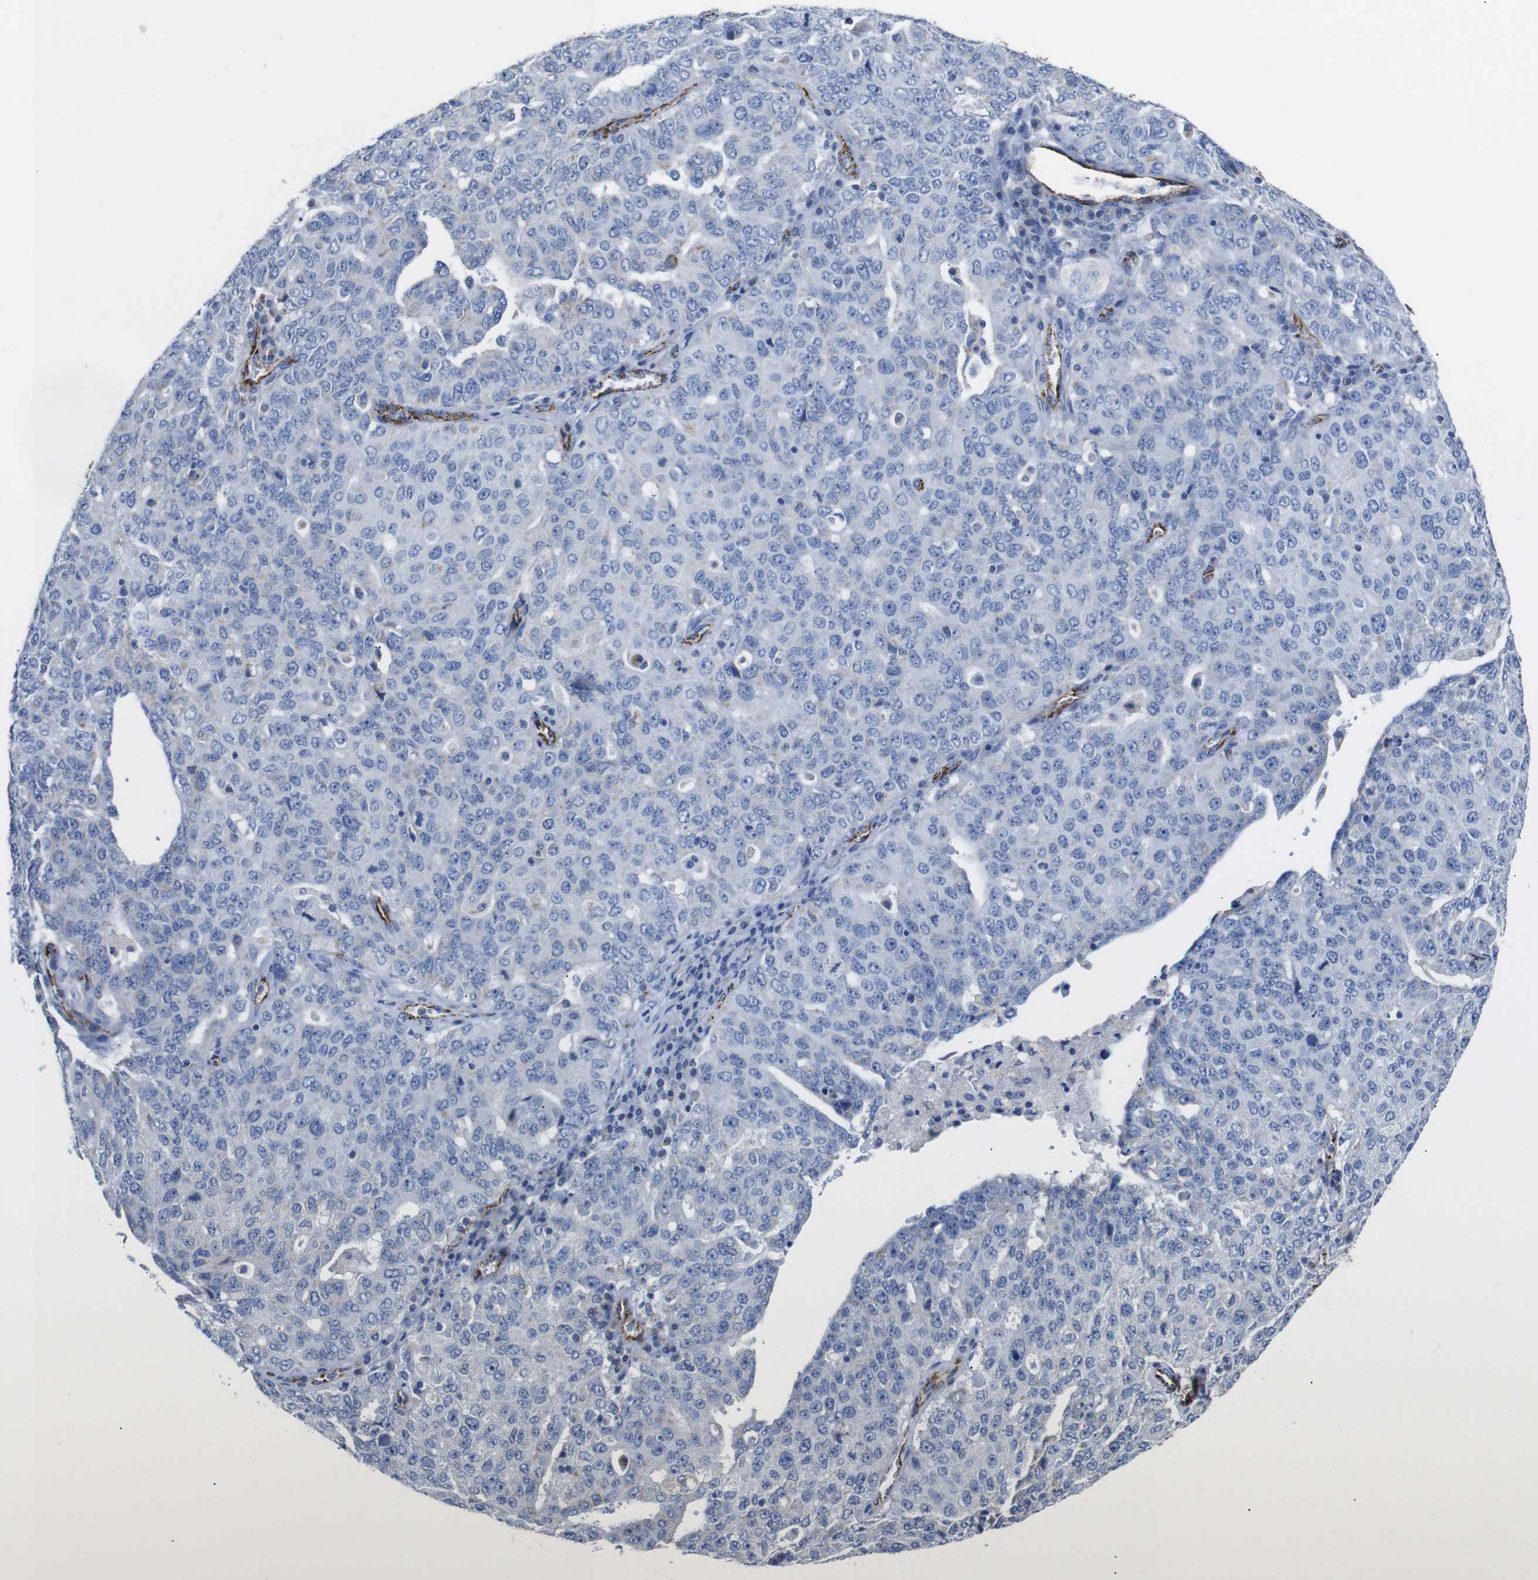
{"staining": {"intensity": "negative", "quantity": "none", "location": "none"}, "tissue": "ovarian cancer", "cell_type": "Tumor cells", "image_type": "cancer", "snomed": [{"axis": "morphology", "description": "Carcinoma, endometroid"}, {"axis": "topography", "description": "Ovary"}], "caption": "High power microscopy histopathology image of an immunohistochemistry (IHC) photomicrograph of endometroid carcinoma (ovarian), revealing no significant positivity in tumor cells.", "gene": "MAOA", "patient": {"sex": "female", "age": 62}}